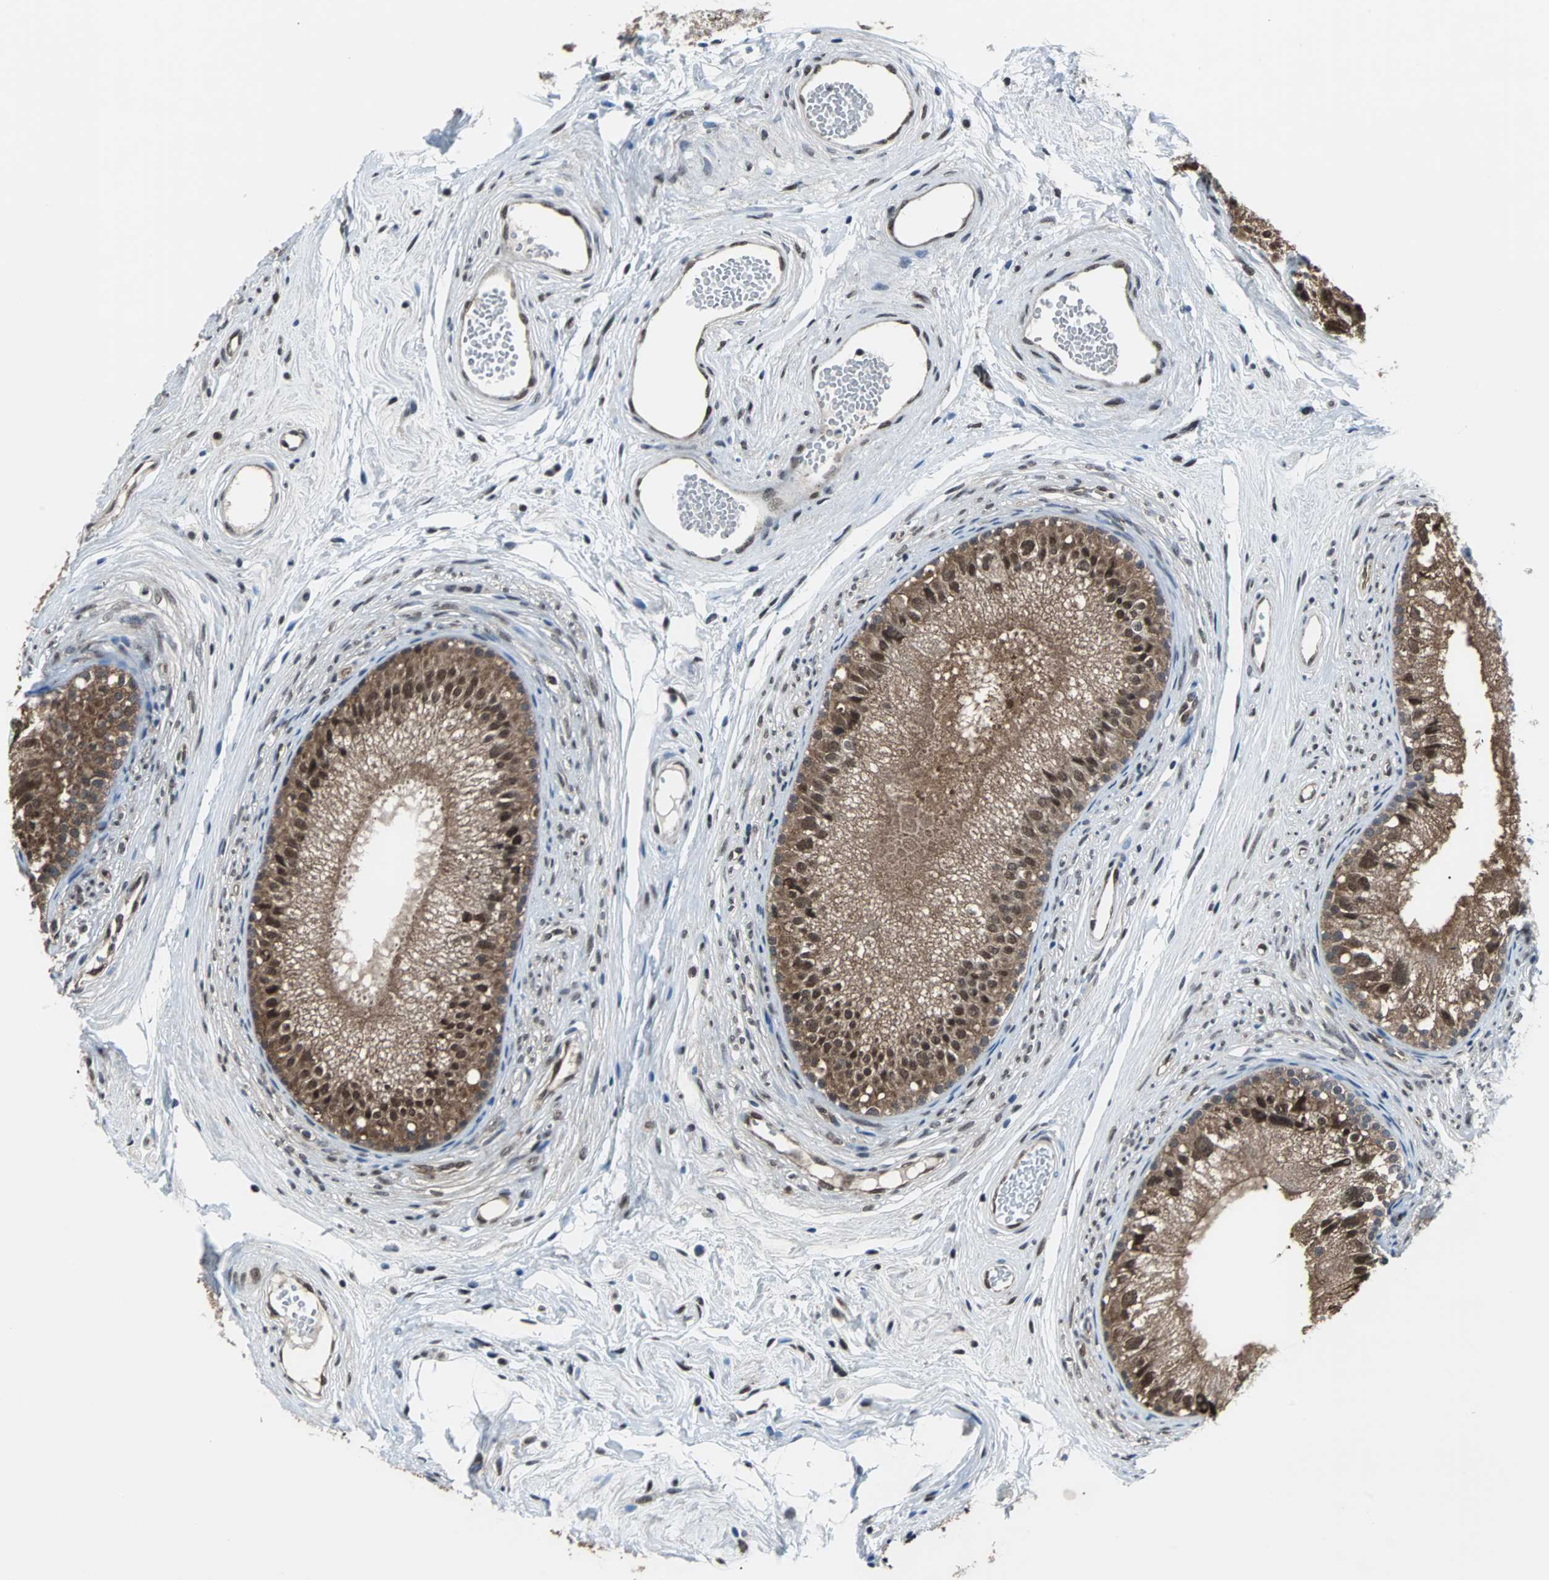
{"staining": {"intensity": "strong", "quantity": ">75%", "location": "cytoplasmic/membranous,nuclear"}, "tissue": "epididymis", "cell_type": "Glandular cells", "image_type": "normal", "snomed": [{"axis": "morphology", "description": "Normal tissue, NOS"}, {"axis": "topography", "description": "Epididymis"}], "caption": "Glandular cells reveal high levels of strong cytoplasmic/membranous,nuclear expression in approximately >75% of cells in normal human epididymis.", "gene": "VCP", "patient": {"sex": "male", "age": 56}}